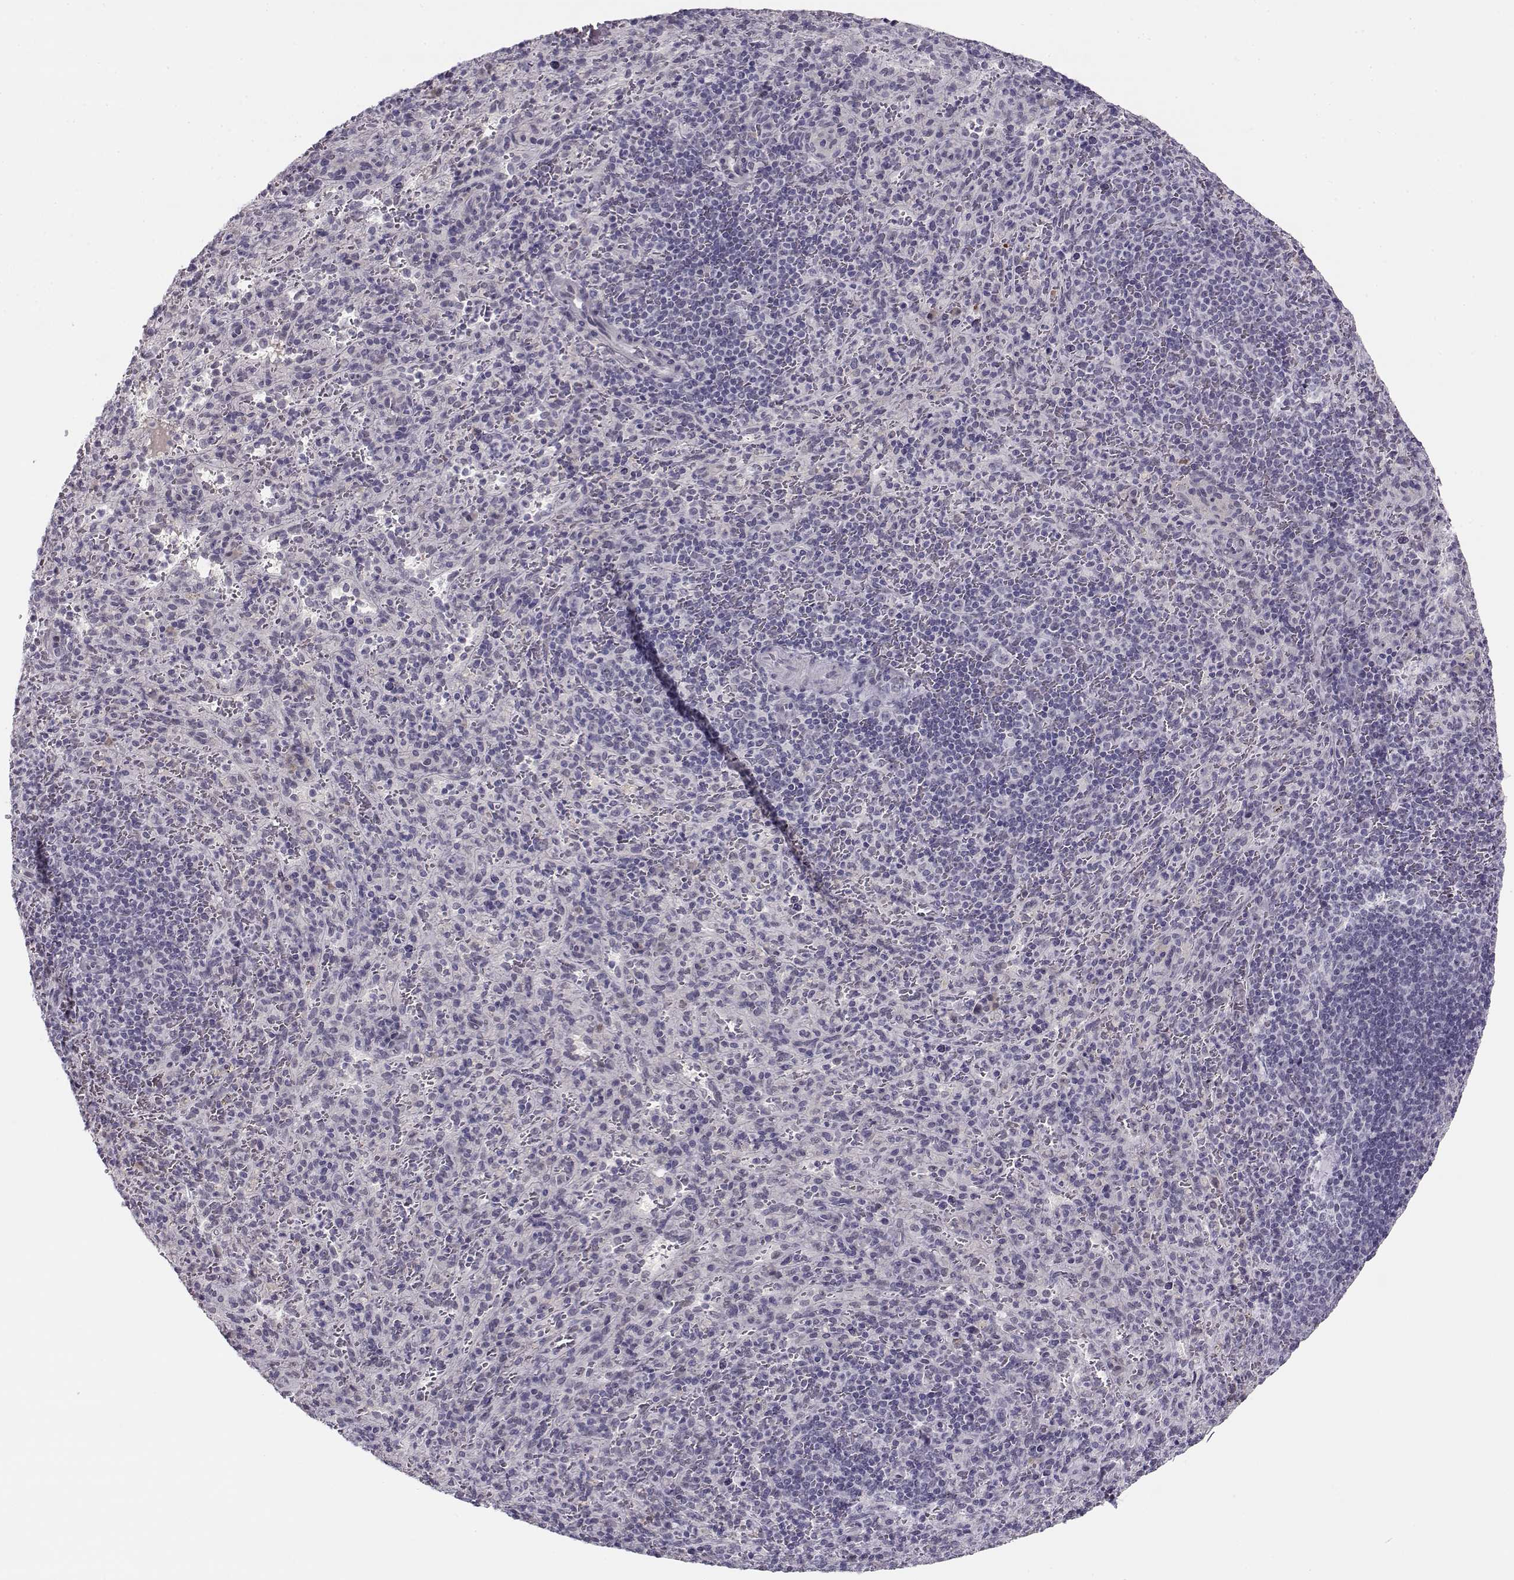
{"staining": {"intensity": "negative", "quantity": "none", "location": "none"}, "tissue": "spleen", "cell_type": "Cells in red pulp", "image_type": "normal", "snomed": [{"axis": "morphology", "description": "Normal tissue, NOS"}, {"axis": "topography", "description": "Spleen"}], "caption": "Spleen stained for a protein using immunohistochemistry (IHC) exhibits no staining cells in red pulp.", "gene": "C16orf86", "patient": {"sex": "male", "age": 57}}